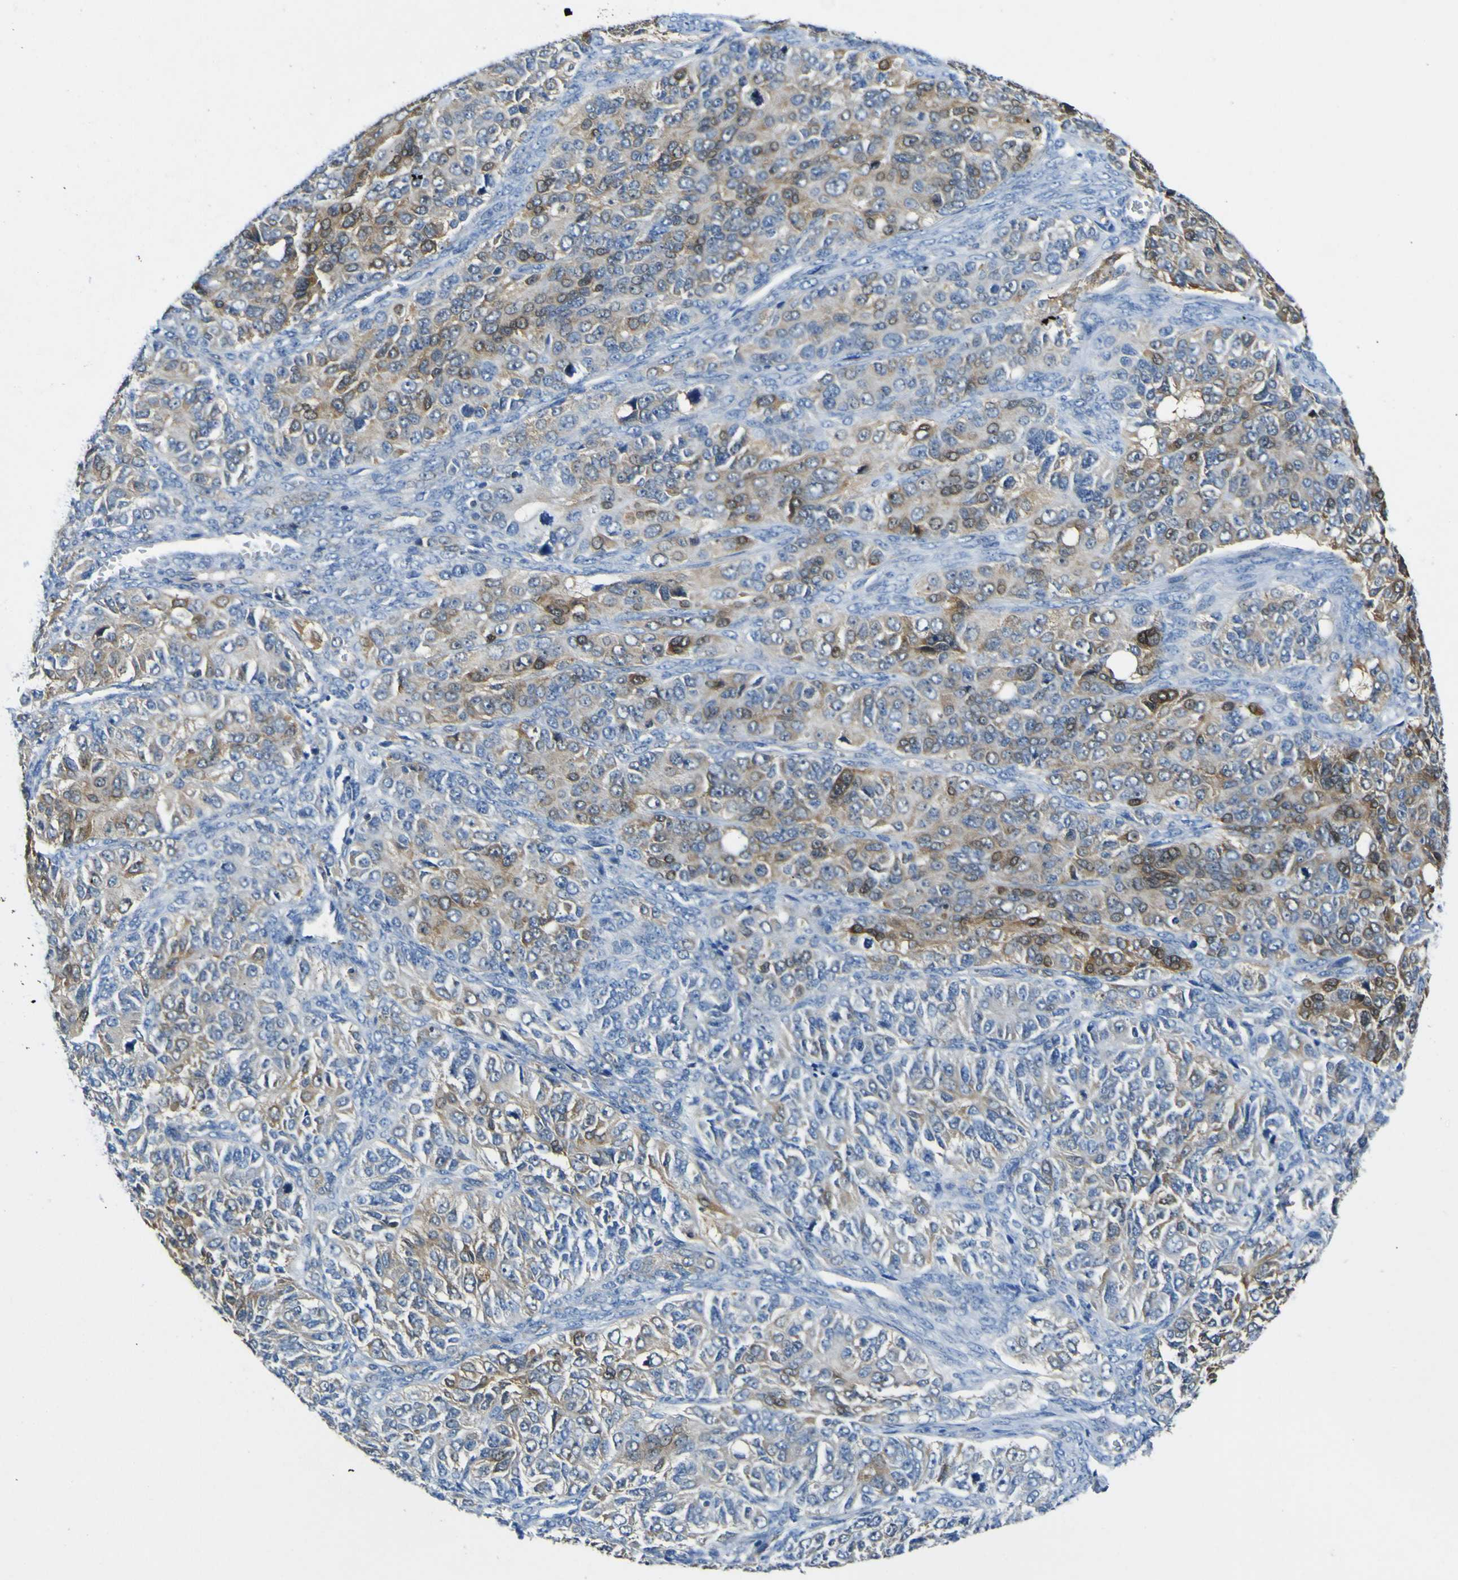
{"staining": {"intensity": "moderate", "quantity": ">75%", "location": "cytoplasmic/membranous"}, "tissue": "ovarian cancer", "cell_type": "Tumor cells", "image_type": "cancer", "snomed": [{"axis": "morphology", "description": "Carcinoma, endometroid"}, {"axis": "topography", "description": "Ovary"}], "caption": "The image demonstrates a brown stain indicating the presence of a protein in the cytoplasmic/membranous of tumor cells in ovarian cancer (endometroid carcinoma). The protein is stained brown, and the nuclei are stained in blue (DAB (3,3'-diaminobenzidine) IHC with brightfield microscopy, high magnification).", "gene": "EML2", "patient": {"sex": "female", "age": 51}}